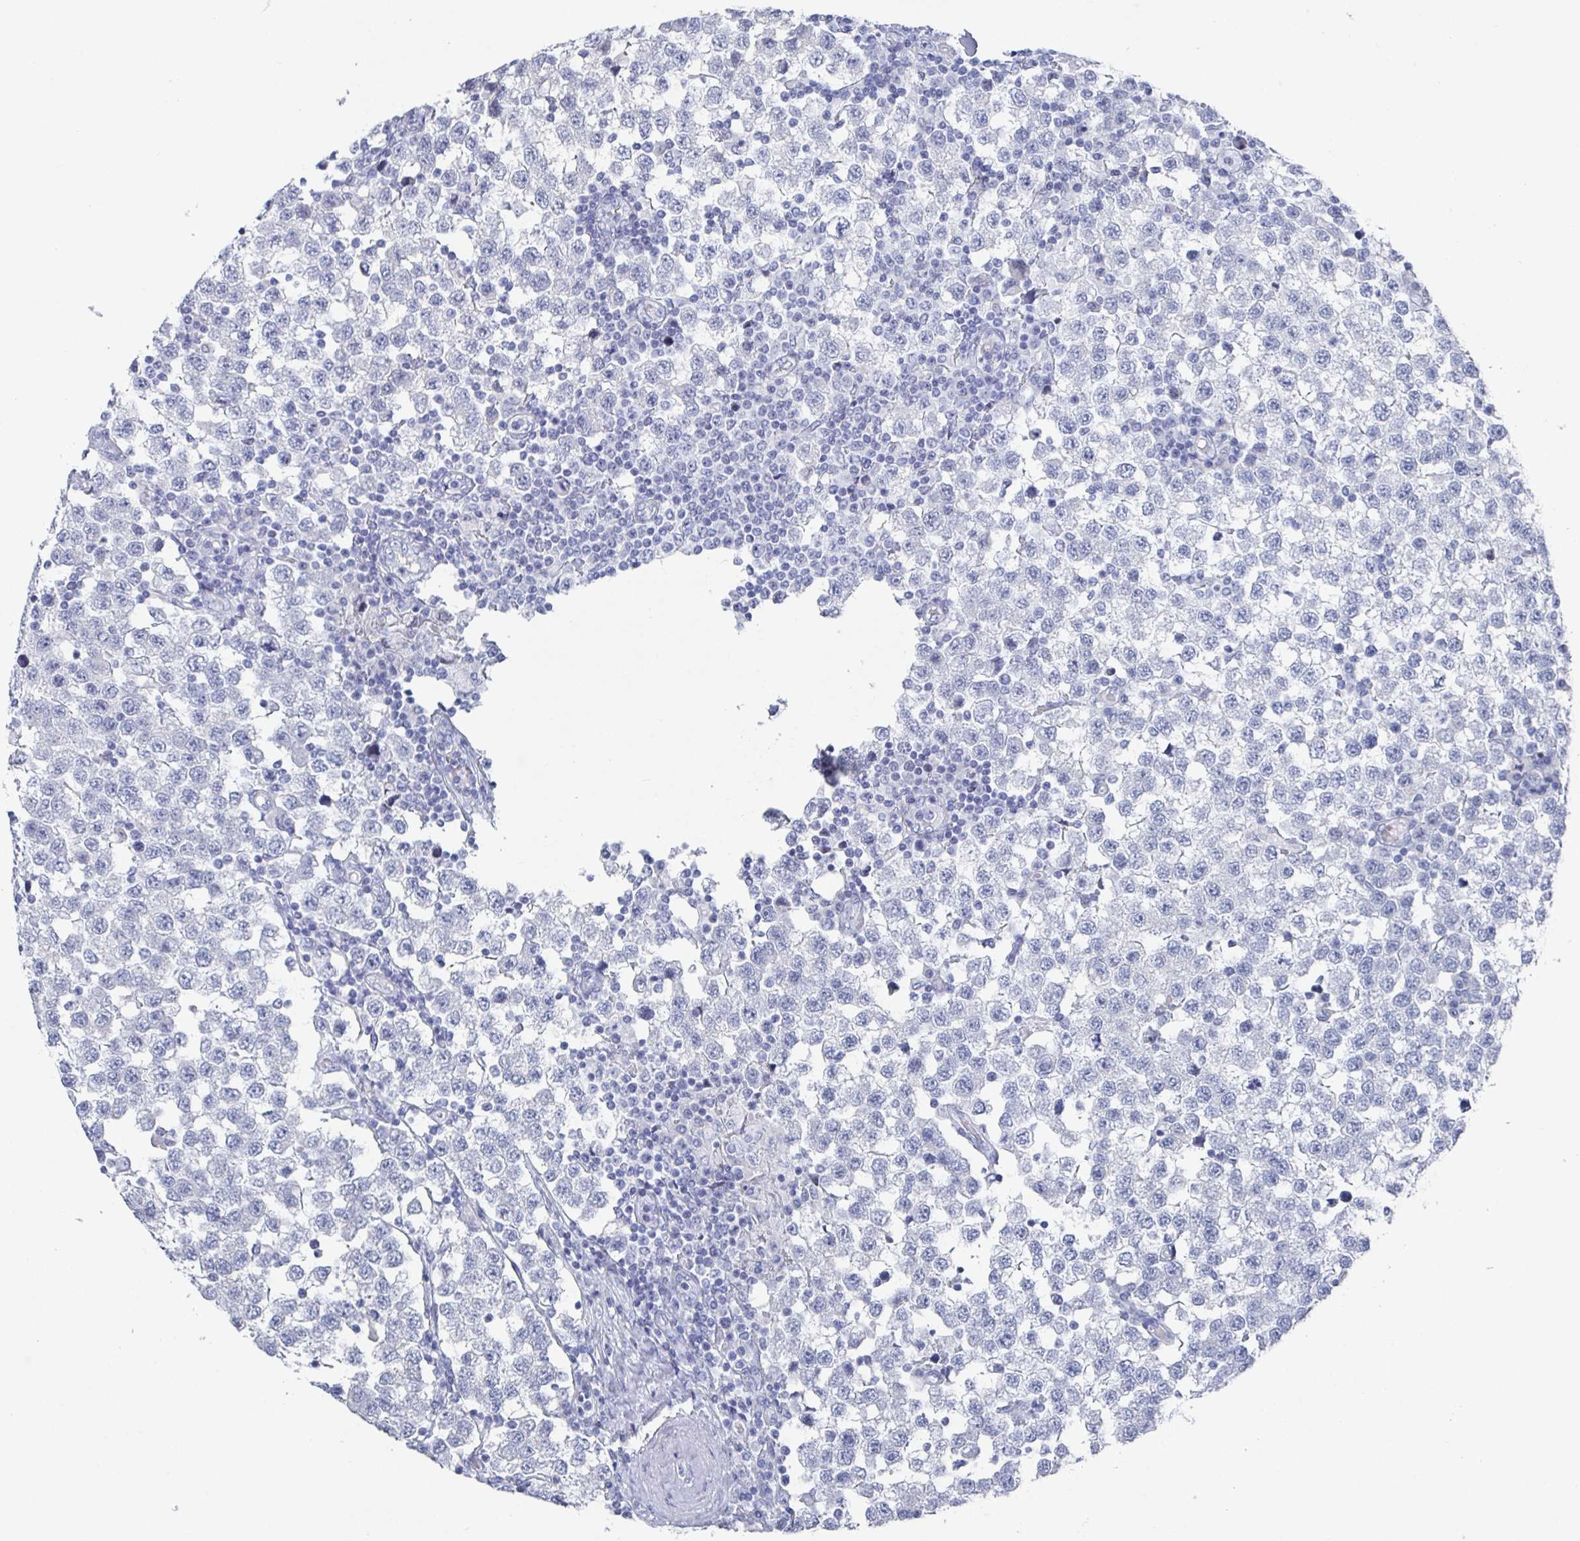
{"staining": {"intensity": "negative", "quantity": "none", "location": "none"}, "tissue": "testis cancer", "cell_type": "Tumor cells", "image_type": "cancer", "snomed": [{"axis": "morphology", "description": "Seminoma, NOS"}, {"axis": "topography", "description": "Testis"}], "caption": "Protein analysis of testis cancer displays no significant staining in tumor cells.", "gene": "CAMKV", "patient": {"sex": "male", "age": 34}}